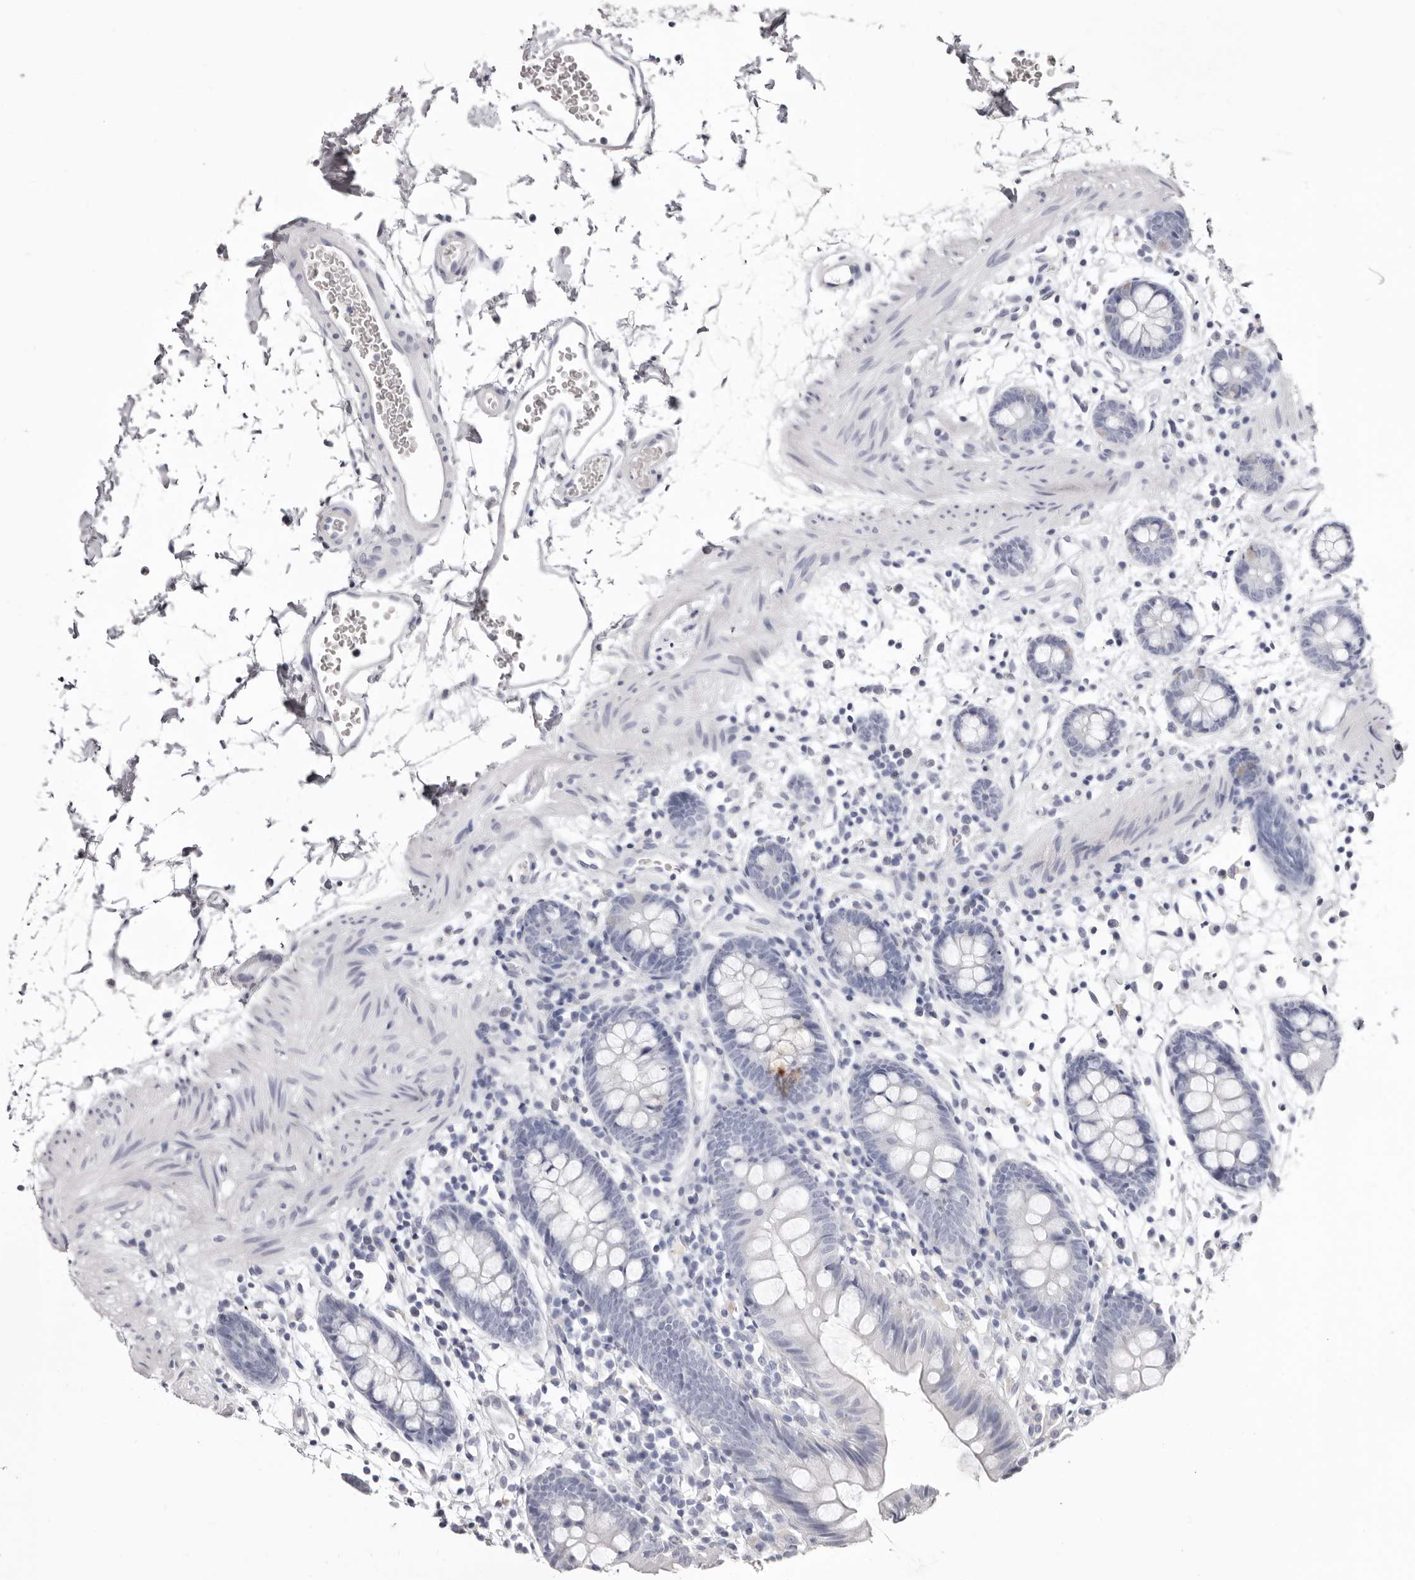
{"staining": {"intensity": "negative", "quantity": "none", "location": "none"}, "tissue": "colon", "cell_type": "Endothelial cells", "image_type": "normal", "snomed": [{"axis": "morphology", "description": "Normal tissue, NOS"}, {"axis": "topography", "description": "Colon"}], "caption": "DAB immunohistochemical staining of normal colon displays no significant positivity in endothelial cells. (Stains: DAB immunohistochemistry (IHC) with hematoxylin counter stain, Microscopy: brightfield microscopy at high magnification).", "gene": "LPO", "patient": {"sex": "male", "age": 56}}